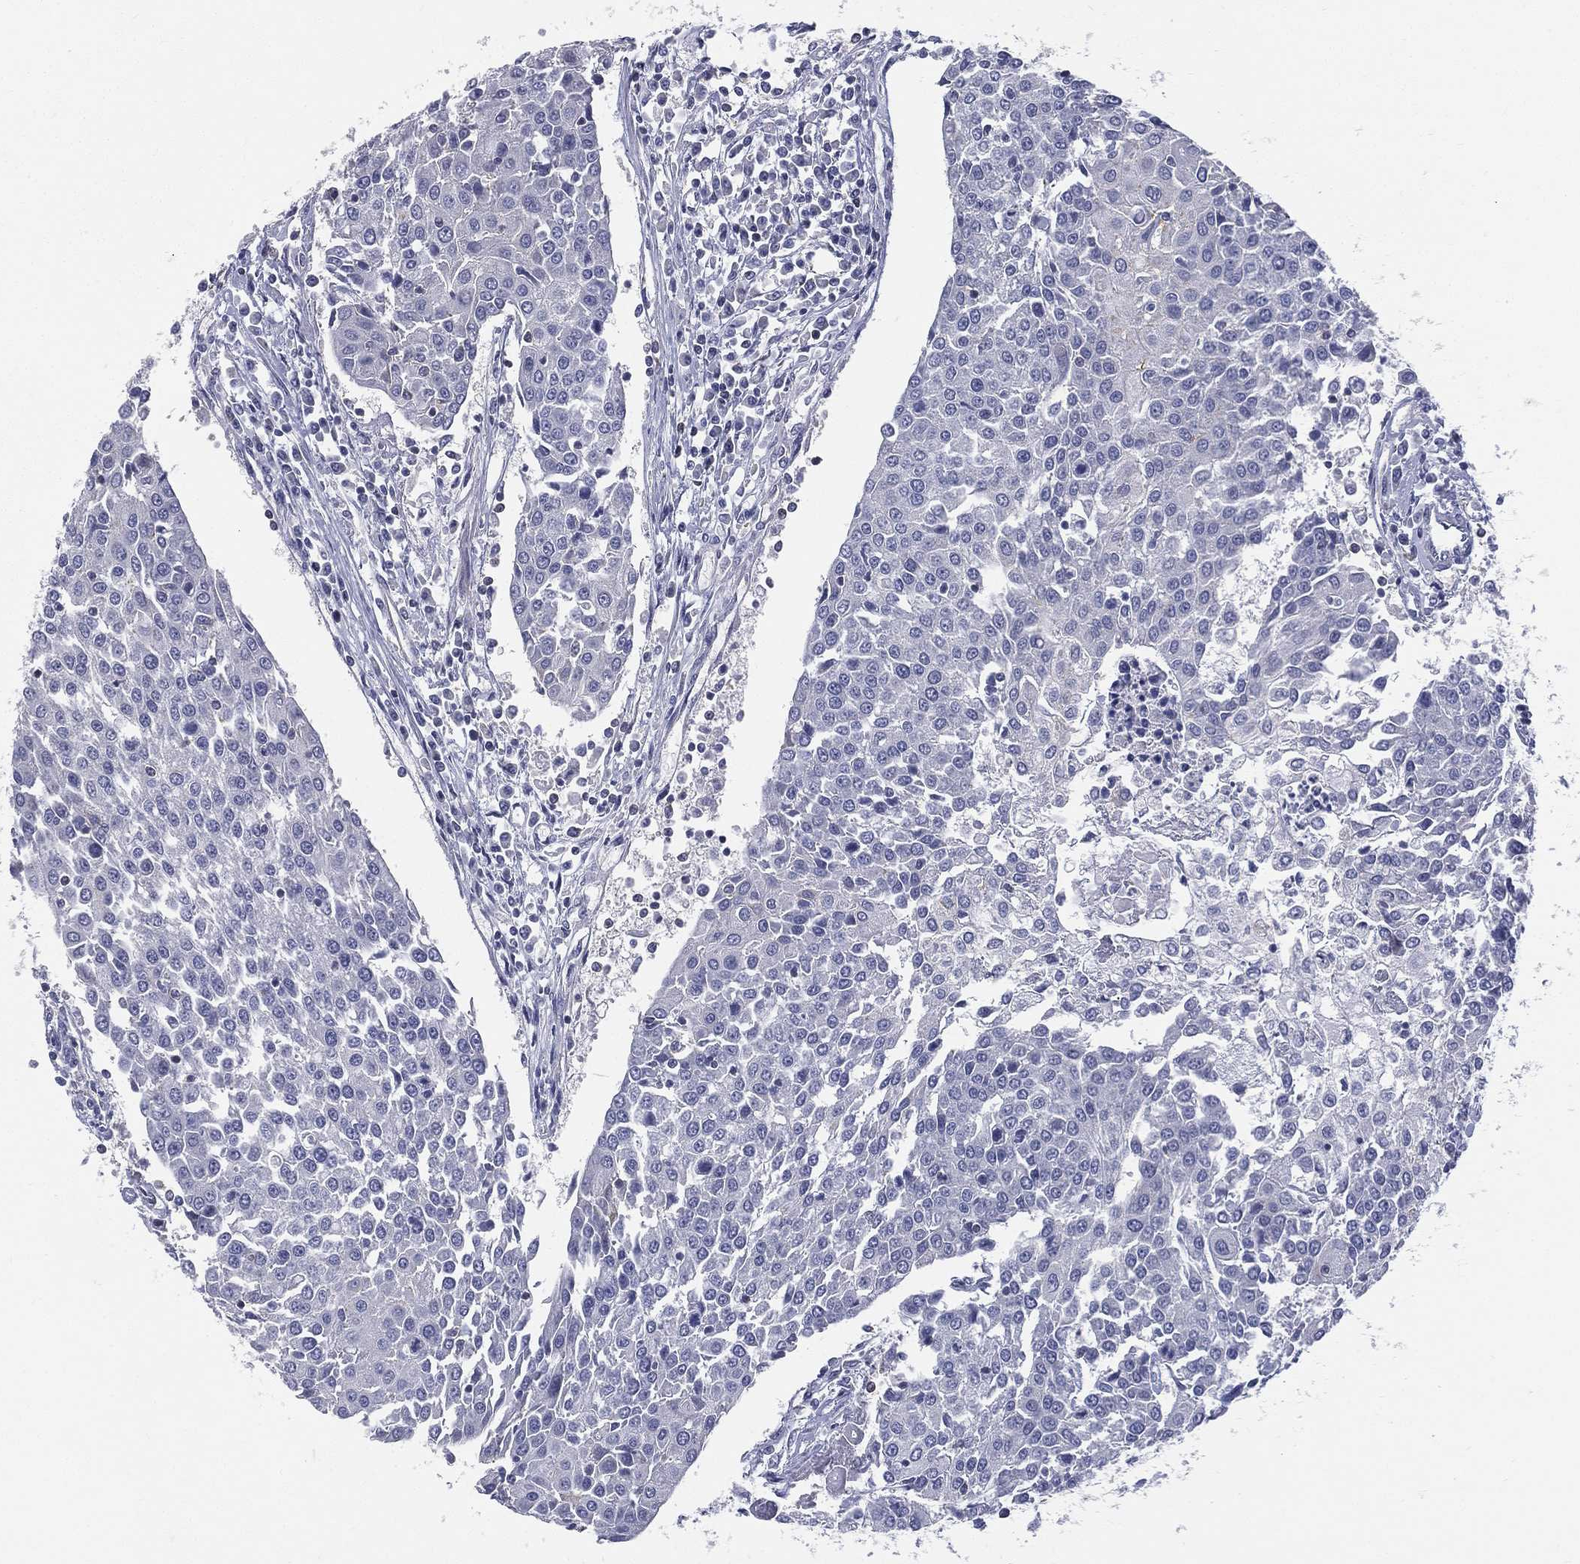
{"staining": {"intensity": "negative", "quantity": "none", "location": "none"}, "tissue": "urothelial cancer", "cell_type": "Tumor cells", "image_type": "cancer", "snomed": [{"axis": "morphology", "description": "Urothelial carcinoma, High grade"}, {"axis": "topography", "description": "Urinary bladder"}], "caption": "Protein analysis of high-grade urothelial carcinoma demonstrates no significant expression in tumor cells.", "gene": "ETNPPL", "patient": {"sex": "female", "age": 85}}